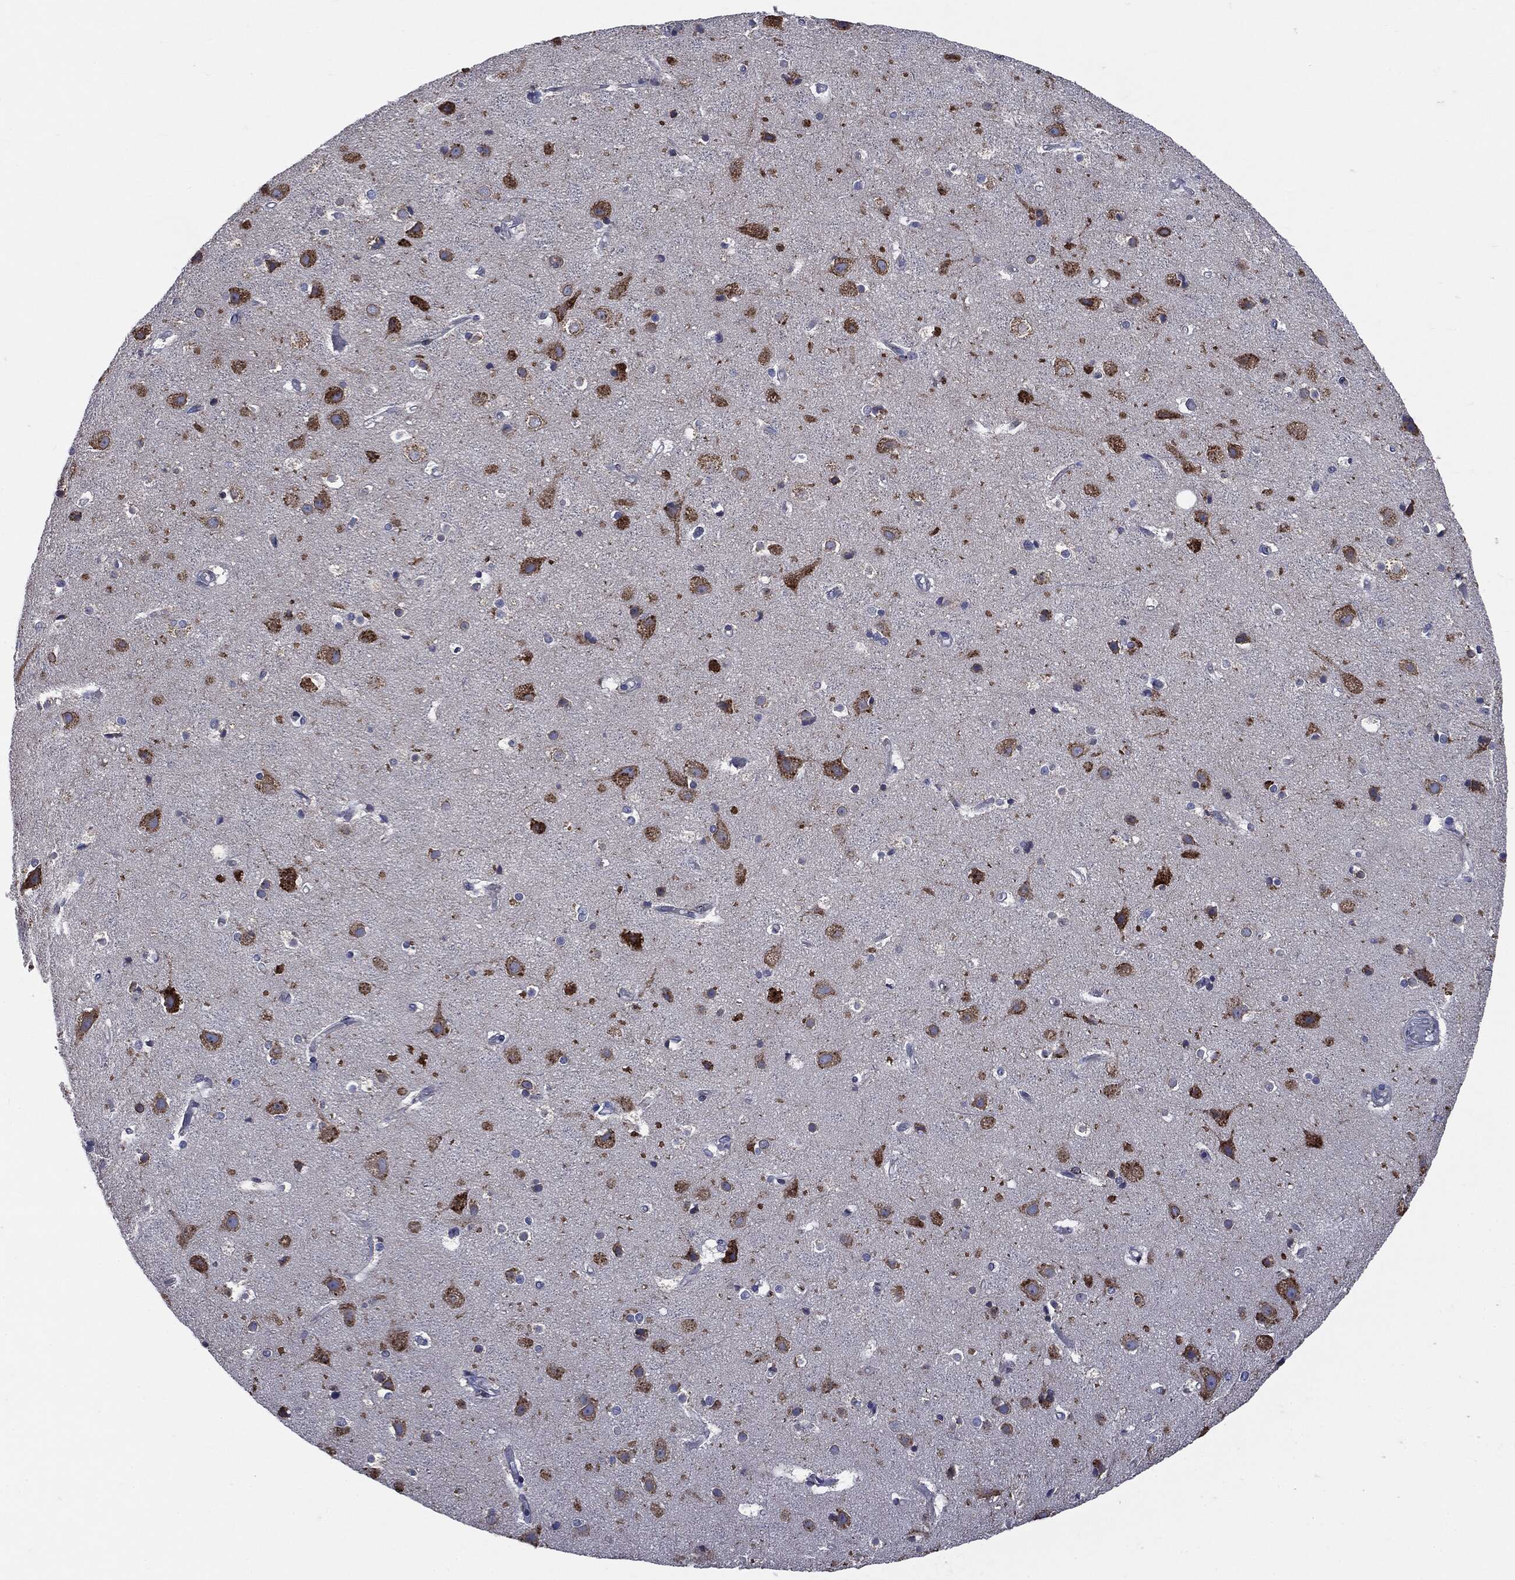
{"staining": {"intensity": "negative", "quantity": "none", "location": "none"}, "tissue": "cerebral cortex", "cell_type": "Endothelial cells", "image_type": "normal", "snomed": [{"axis": "morphology", "description": "Normal tissue, NOS"}, {"axis": "topography", "description": "Cerebral cortex"}], "caption": "An immunohistochemistry (IHC) histopathology image of benign cerebral cortex is shown. There is no staining in endothelial cells of cerebral cortex.", "gene": "PTGS2", "patient": {"sex": "female", "age": 52}}